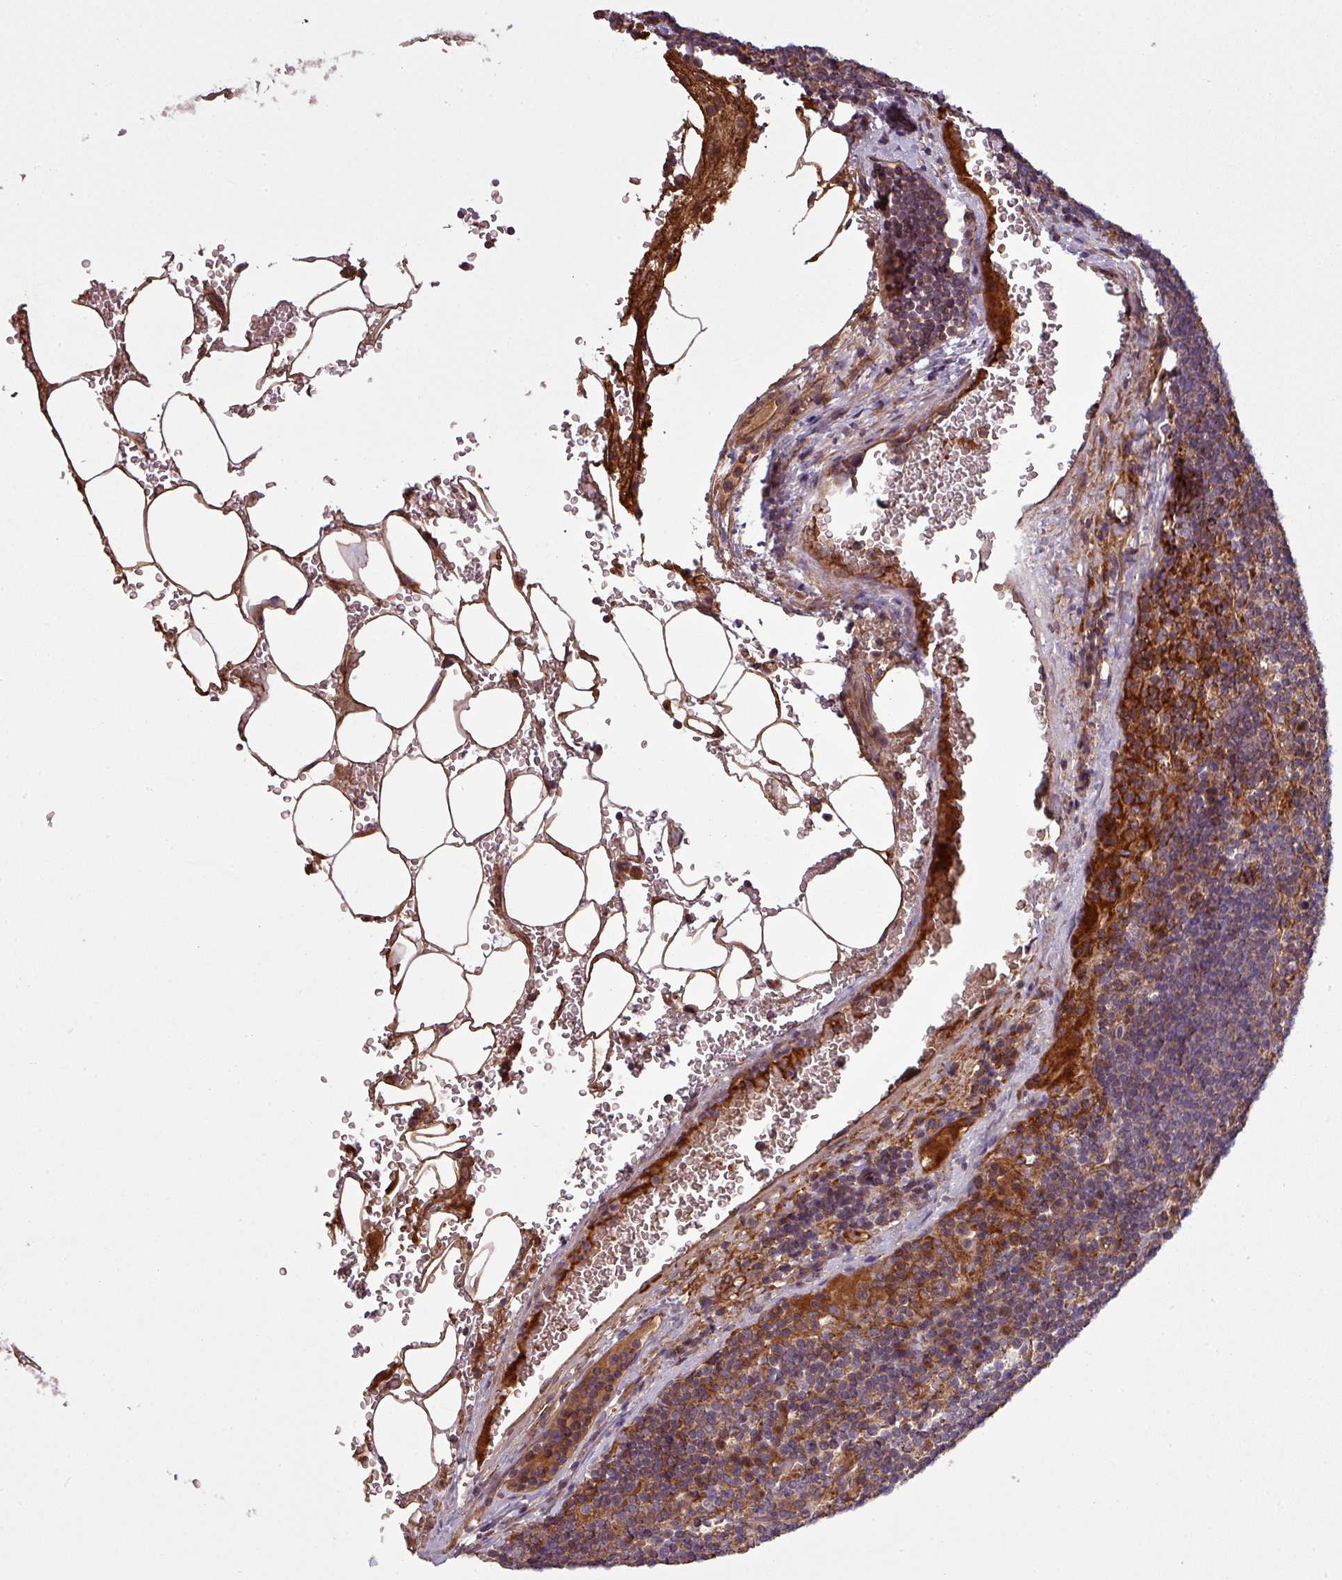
{"staining": {"intensity": "weak", "quantity": "<25%", "location": "cytoplasmic/membranous"}, "tissue": "lymph node", "cell_type": "Germinal center cells", "image_type": "normal", "snomed": [{"axis": "morphology", "description": "Normal tissue, NOS"}, {"axis": "topography", "description": "Lymph node"}], "caption": "This is an IHC micrograph of normal lymph node. There is no expression in germinal center cells.", "gene": "SNRNP25", "patient": {"sex": "male", "age": 53}}